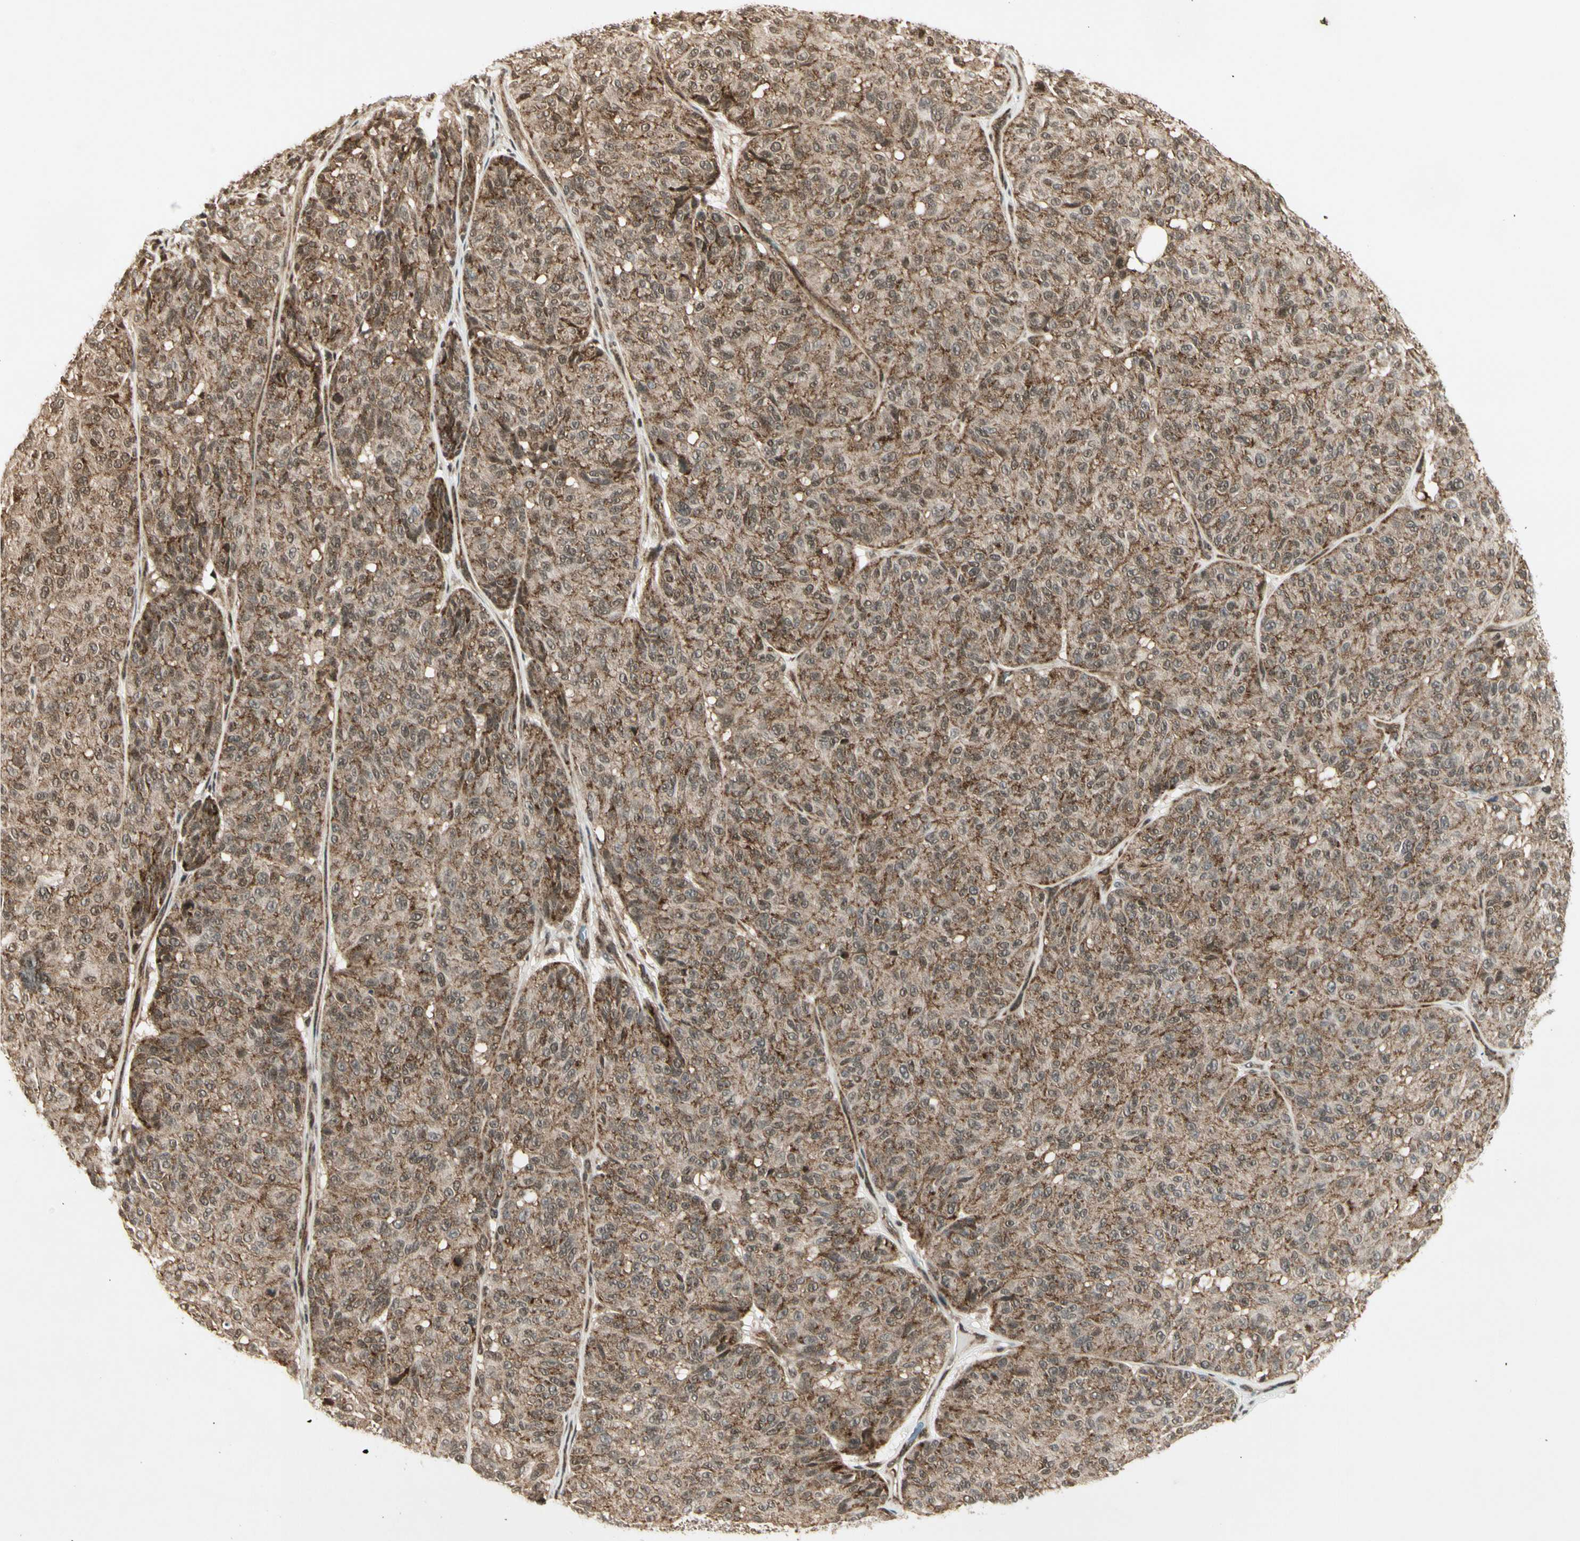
{"staining": {"intensity": "weak", "quantity": ">75%", "location": "cytoplasmic/membranous"}, "tissue": "melanoma", "cell_type": "Tumor cells", "image_type": "cancer", "snomed": [{"axis": "morphology", "description": "Malignant melanoma, NOS"}, {"axis": "topography", "description": "Skin"}], "caption": "Immunohistochemical staining of human malignant melanoma reveals weak cytoplasmic/membranous protein positivity in about >75% of tumor cells.", "gene": "SMN2", "patient": {"sex": "female", "age": 46}}